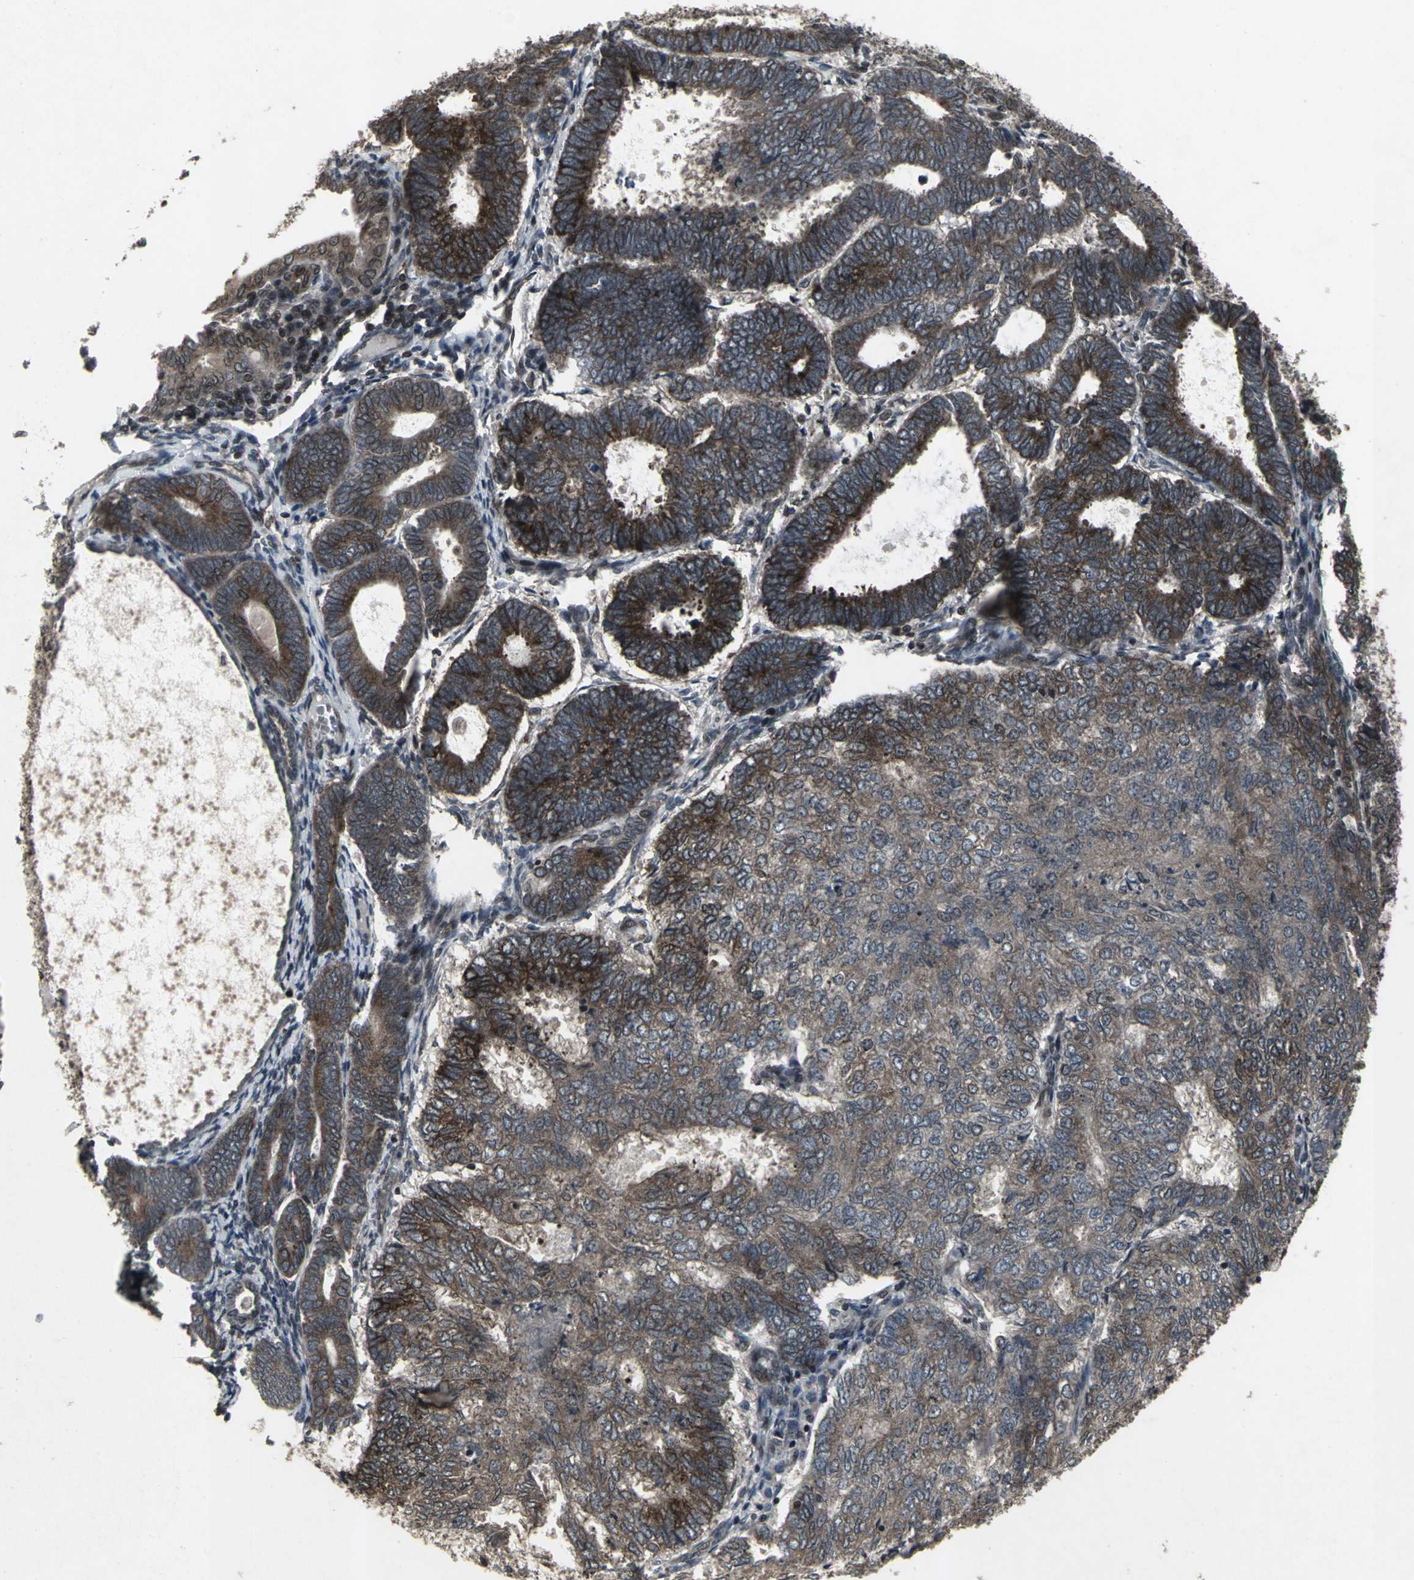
{"staining": {"intensity": "strong", "quantity": ">75%", "location": "cytoplasmic/membranous,nuclear"}, "tissue": "endometrial cancer", "cell_type": "Tumor cells", "image_type": "cancer", "snomed": [{"axis": "morphology", "description": "Adenocarcinoma, NOS"}, {"axis": "topography", "description": "Uterus"}], "caption": "This micrograph displays IHC staining of human endometrial adenocarcinoma, with high strong cytoplasmic/membranous and nuclear staining in approximately >75% of tumor cells.", "gene": "SH2B3", "patient": {"sex": "female", "age": 60}}